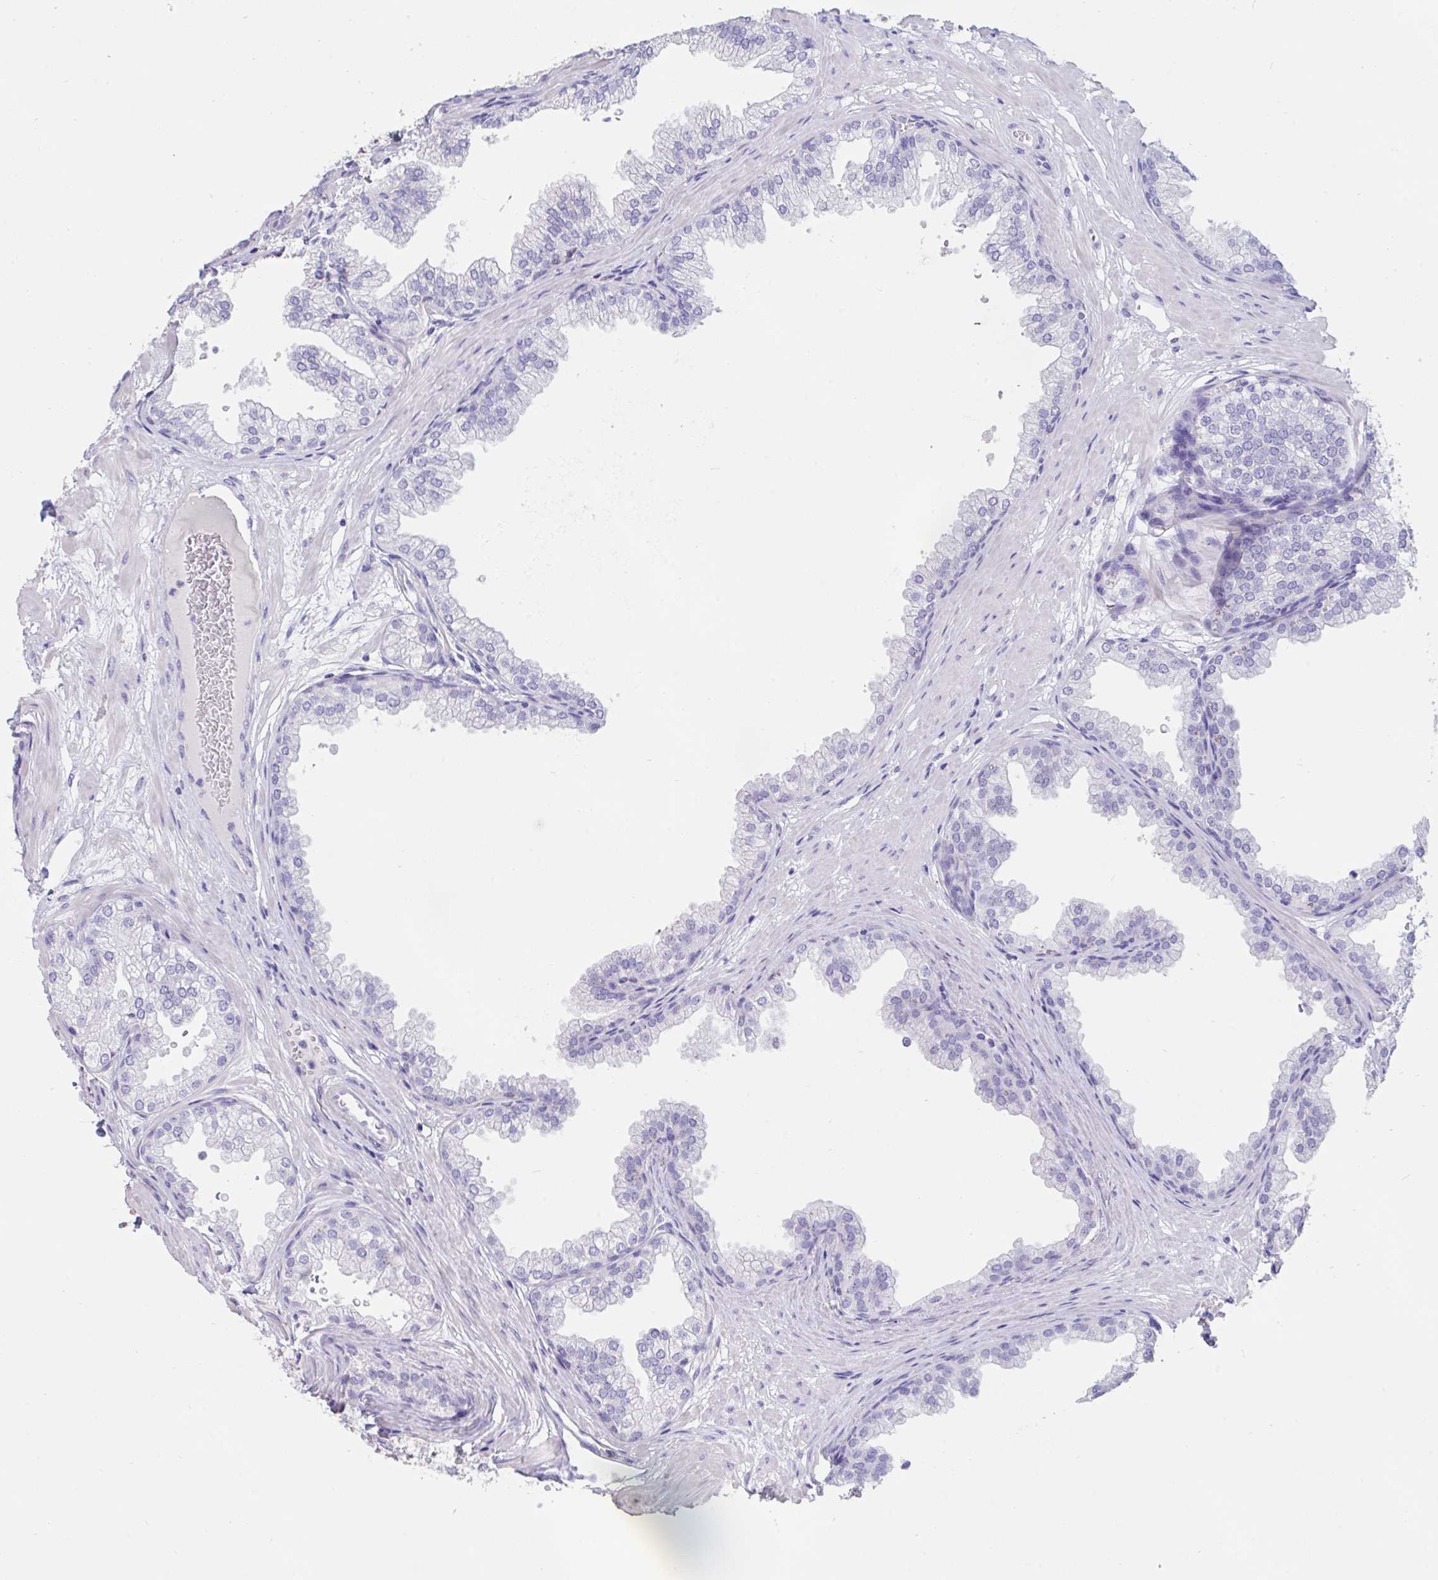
{"staining": {"intensity": "negative", "quantity": "none", "location": "none"}, "tissue": "prostate", "cell_type": "Glandular cells", "image_type": "normal", "snomed": [{"axis": "morphology", "description": "Normal tissue, NOS"}, {"axis": "topography", "description": "Prostate"}], "caption": "A high-resolution histopathology image shows immunohistochemistry (IHC) staining of unremarkable prostate, which displays no significant staining in glandular cells.", "gene": "TNNC1", "patient": {"sex": "male", "age": 37}}